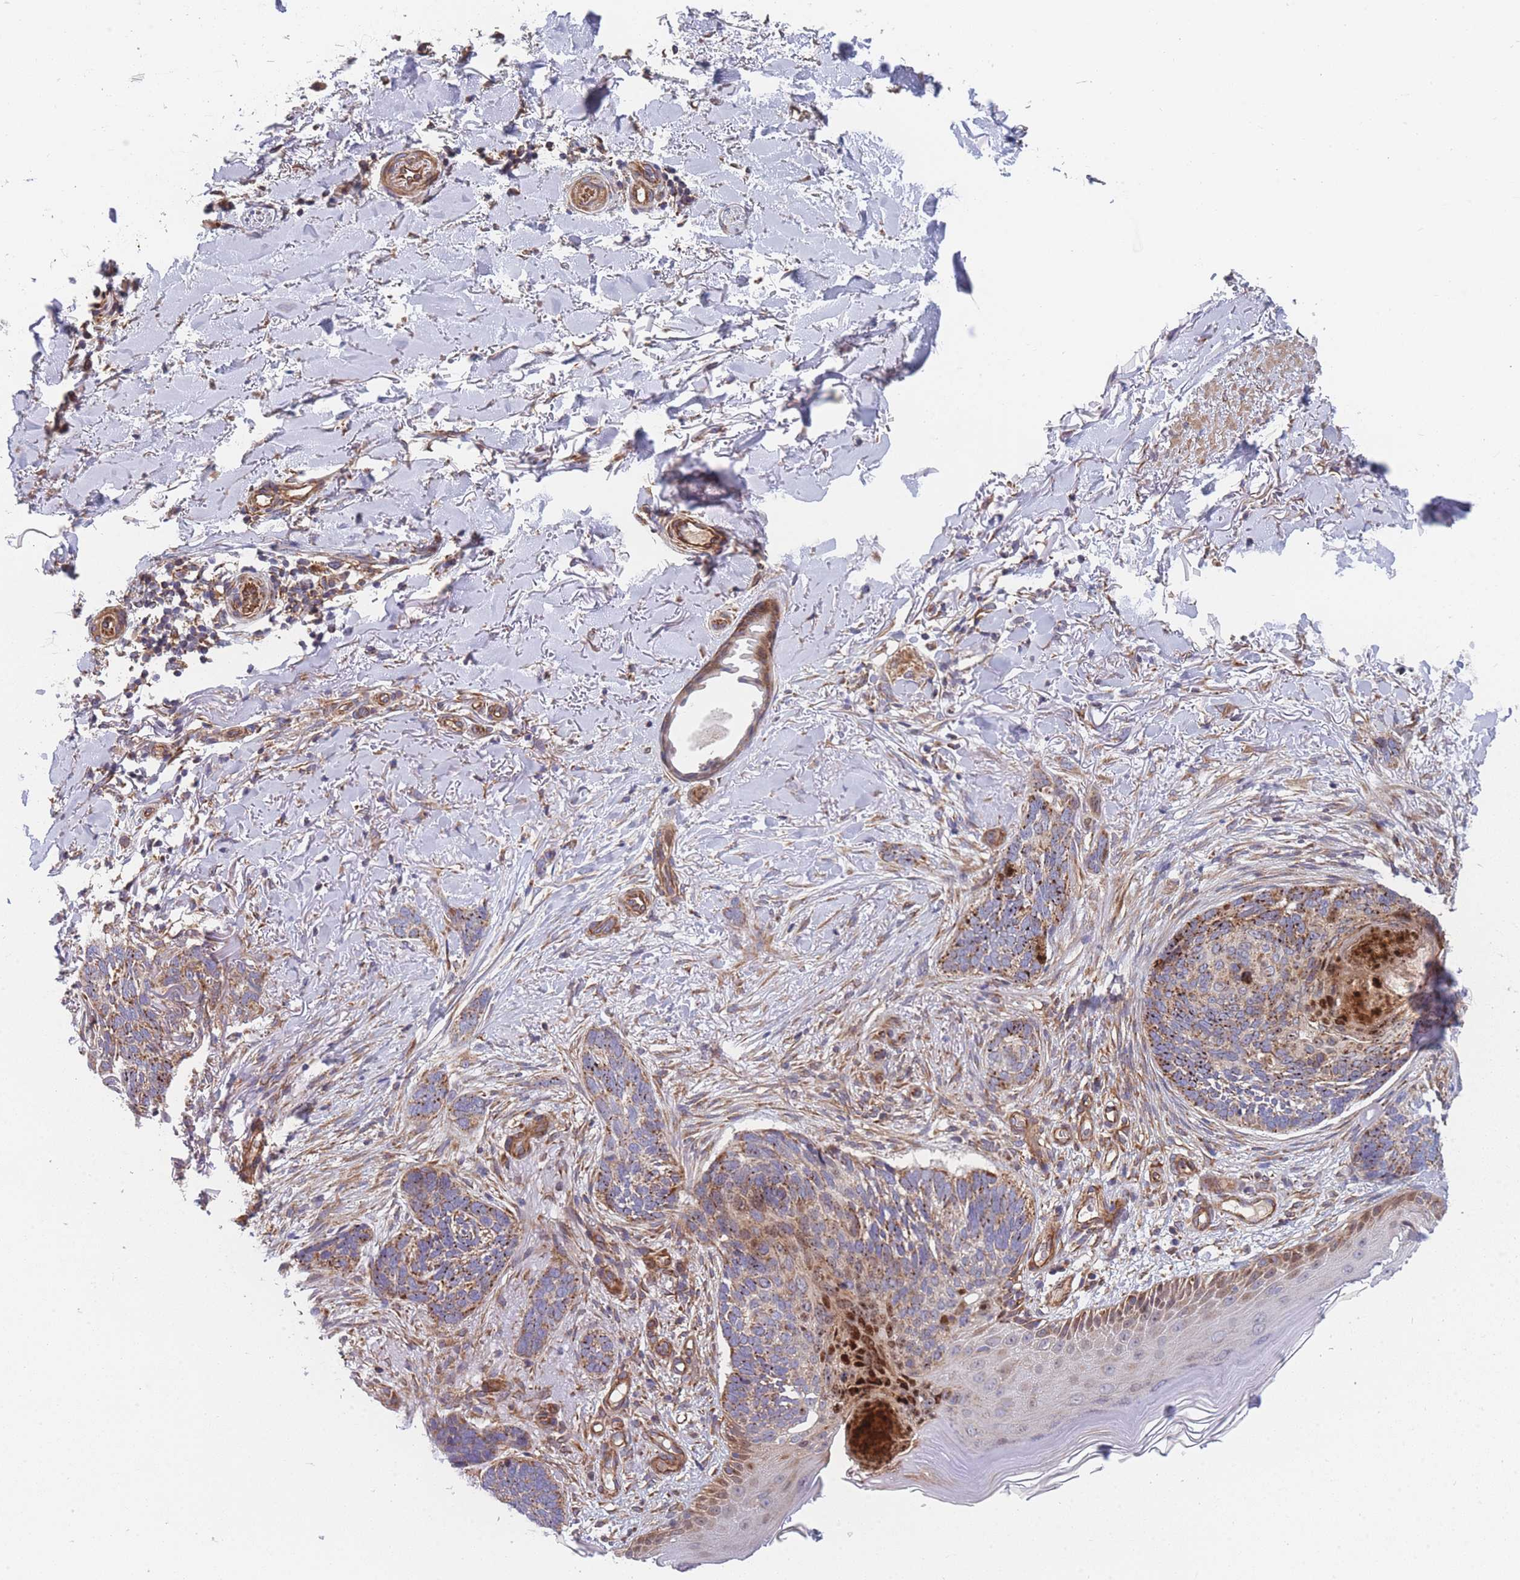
{"staining": {"intensity": "moderate", "quantity": ">75%", "location": "cytoplasmic/membranous"}, "tissue": "skin cancer", "cell_type": "Tumor cells", "image_type": "cancer", "snomed": [{"axis": "morphology", "description": "Normal tissue, NOS"}, {"axis": "morphology", "description": "Basal cell carcinoma"}, {"axis": "topography", "description": "Skin"}], "caption": "IHC photomicrograph of human basal cell carcinoma (skin) stained for a protein (brown), which displays medium levels of moderate cytoplasmic/membranous expression in approximately >75% of tumor cells.", "gene": "MTRES1", "patient": {"sex": "female", "age": 67}}